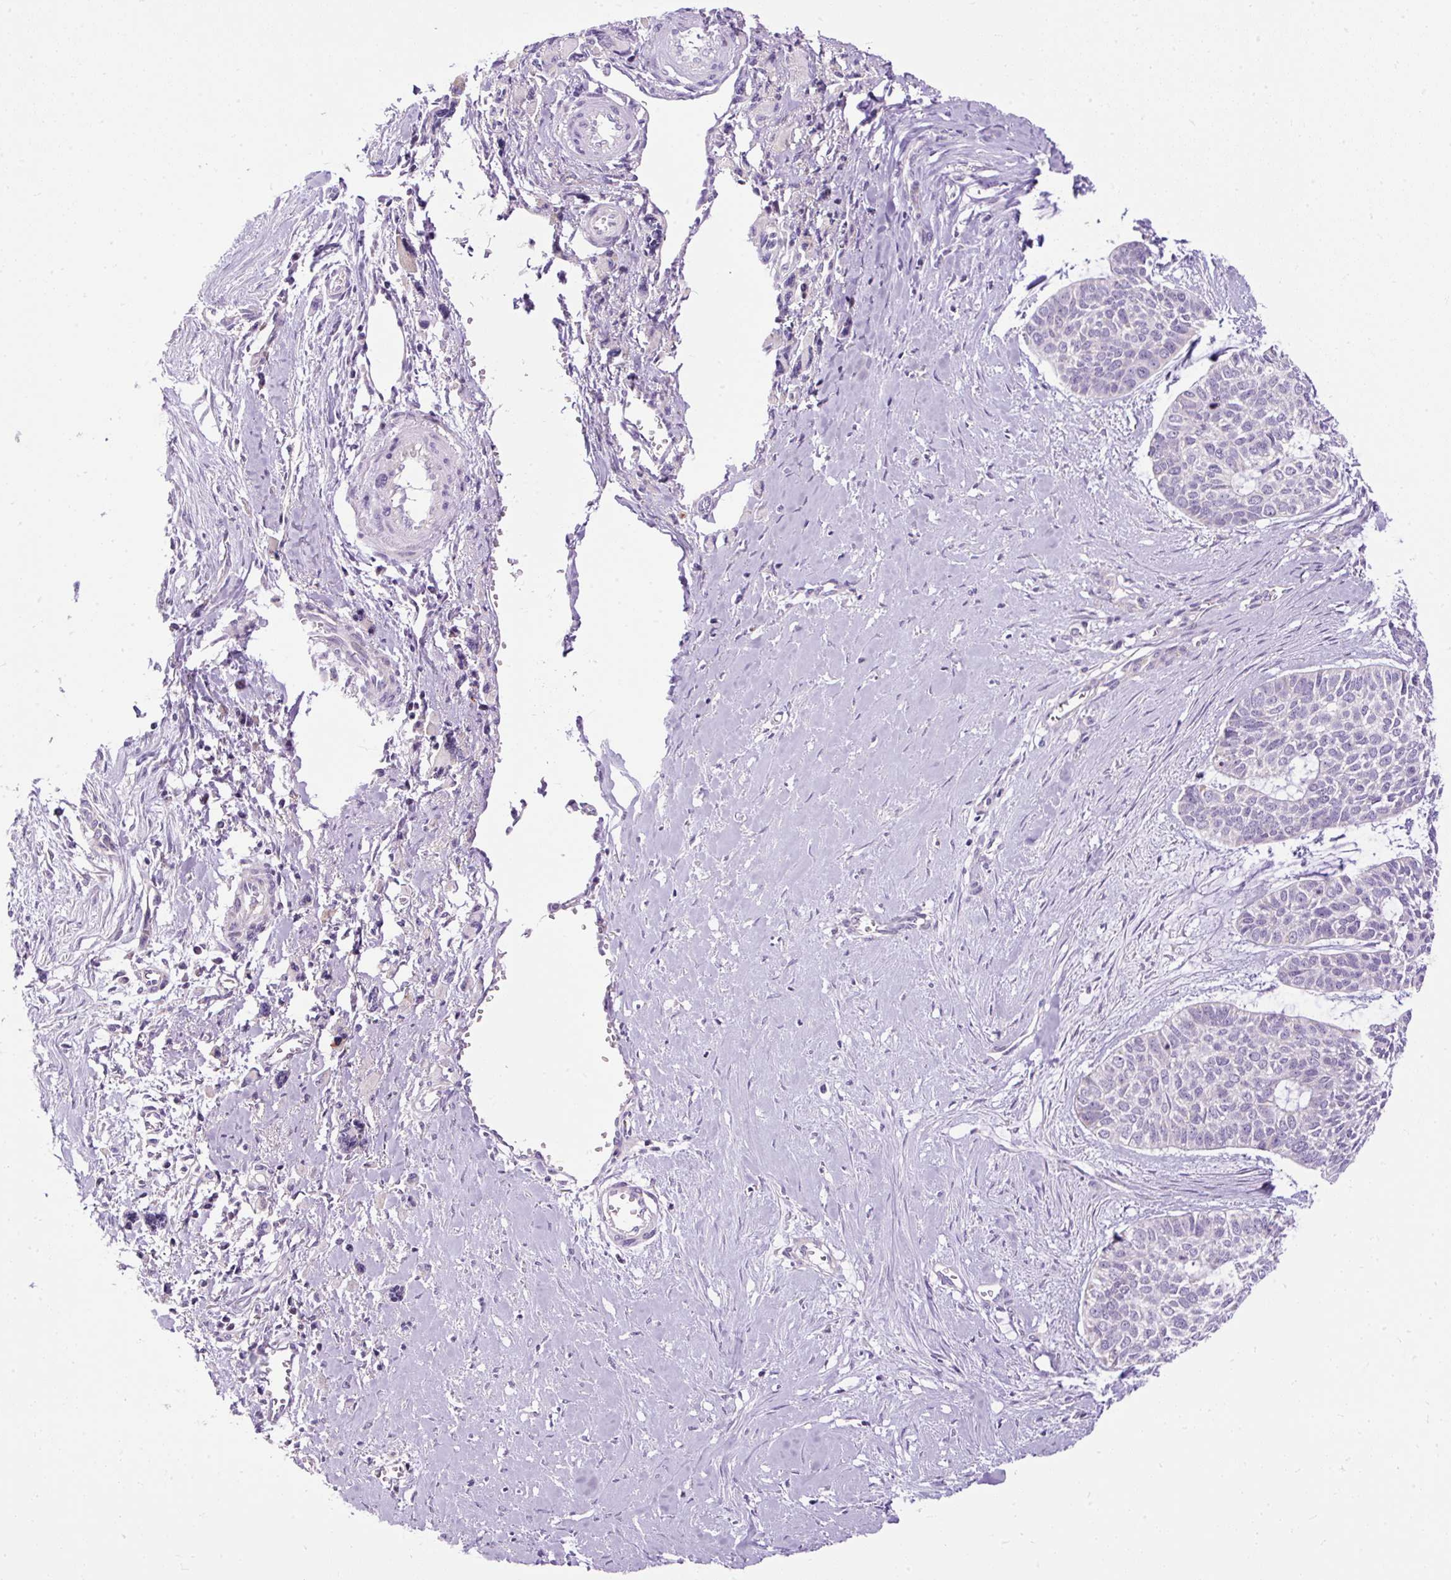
{"staining": {"intensity": "negative", "quantity": "none", "location": "none"}, "tissue": "skin cancer", "cell_type": "Tumor cells", "image_type": "cancer", "snomed": [{"axis": "morphology", "description": "Basal cell carcinoma"}, {"axis": "topography", "description": "Skin"}], "caption": "DAB immunohistochemical staining of skin cancer shows no significant staining in tumor cells.", "gene": "FMC1", "patient": {"sex": "female", "age": 64}}